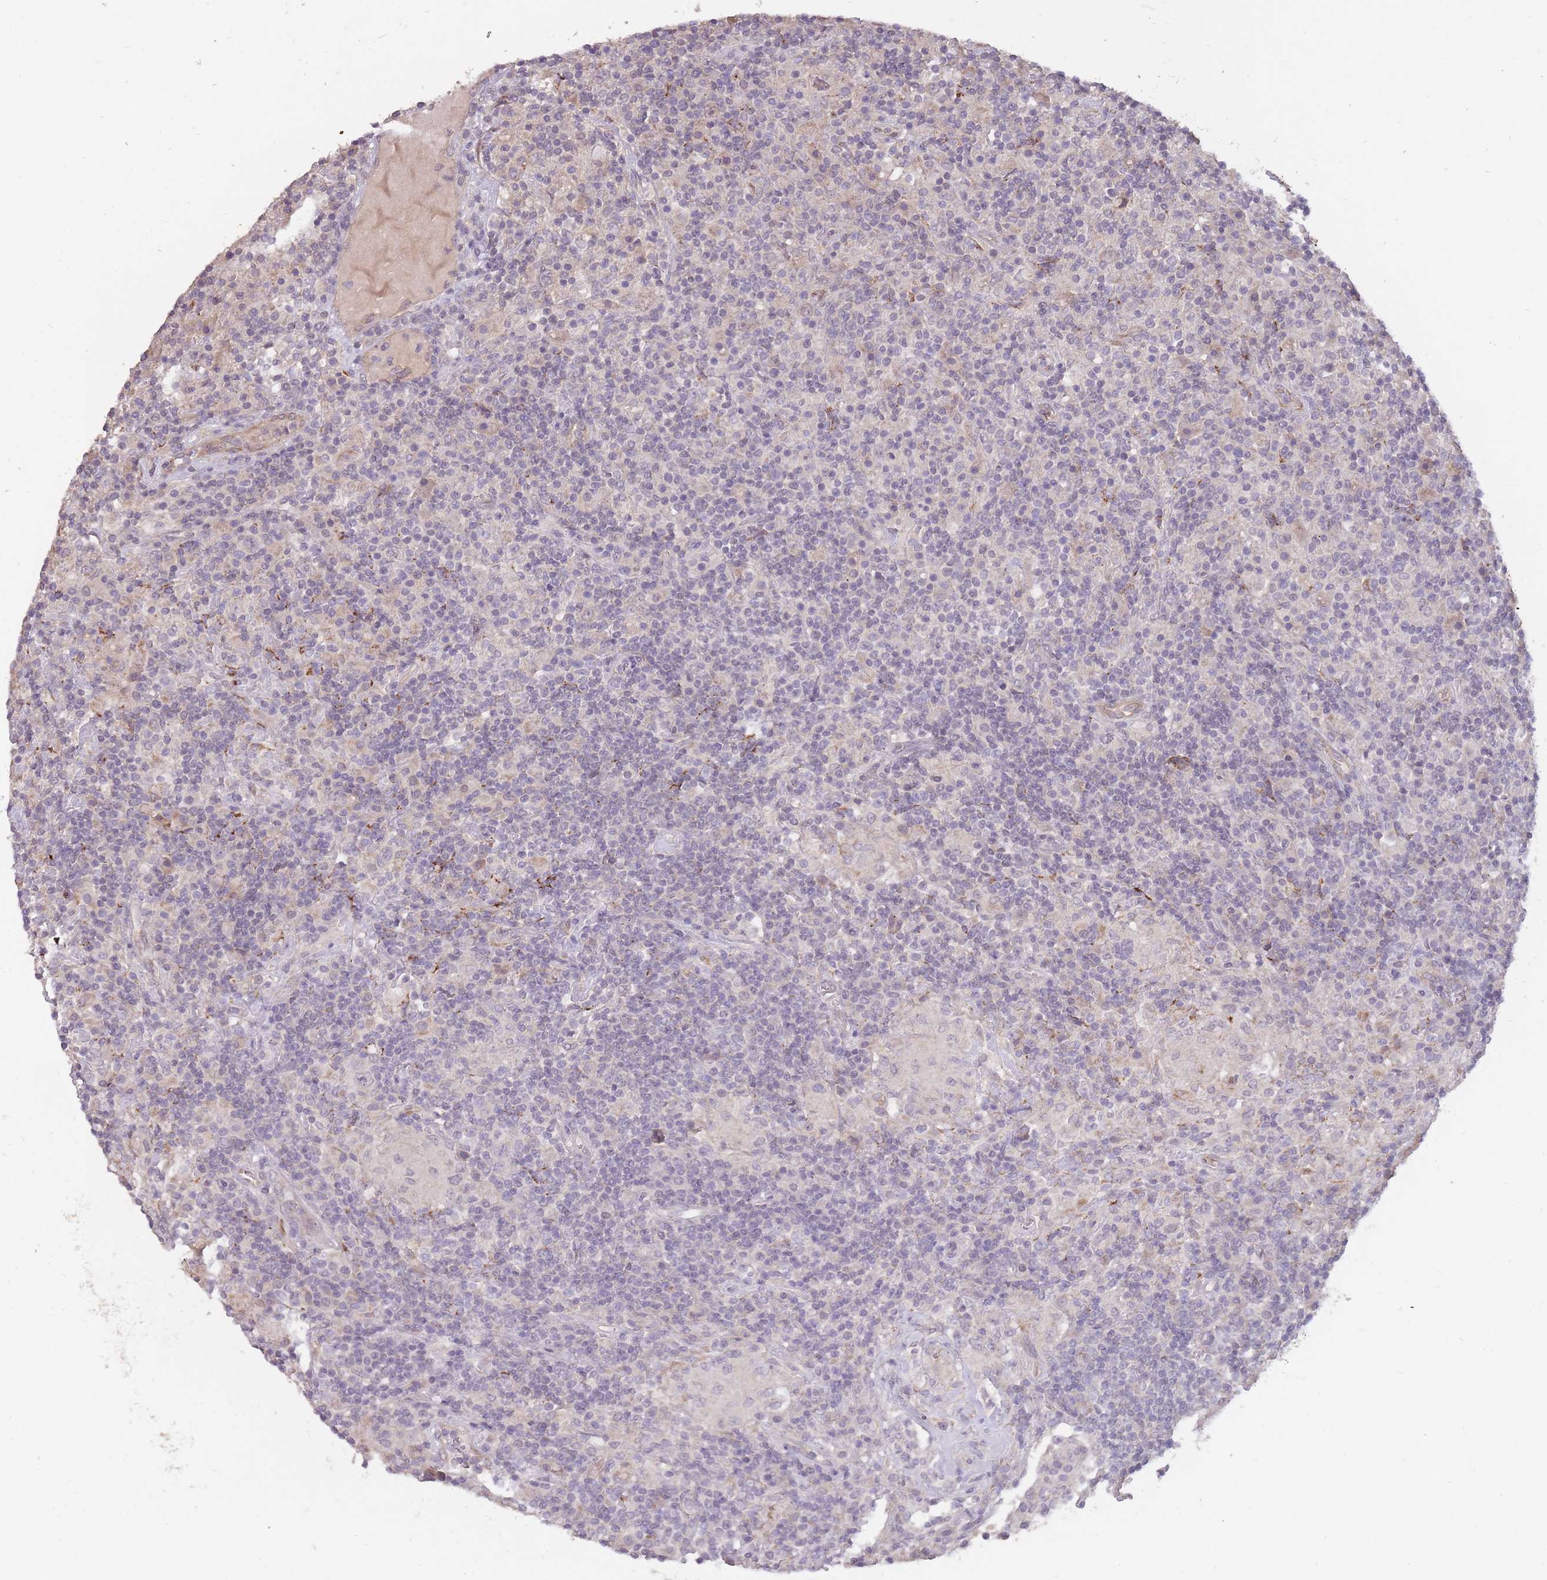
{"staining": {"intensity": "negative", "quantity": "none", "location": "none"}, "tissue": "lymphoma", "cell_type": "Tumor cells", "image_type": "cancer", "snomed": [{"axis": "morphology", "description": "Hodgkin's disease, NOS"}, {"axis": "topography", "description": "Lymph node"}], "caption": "The immunohistochemistry micrograph has no significant staining in tumor cells of lymphoma tissue.", "gene": "LRATD2", "patient": {"sex": "male", "age": 70}}